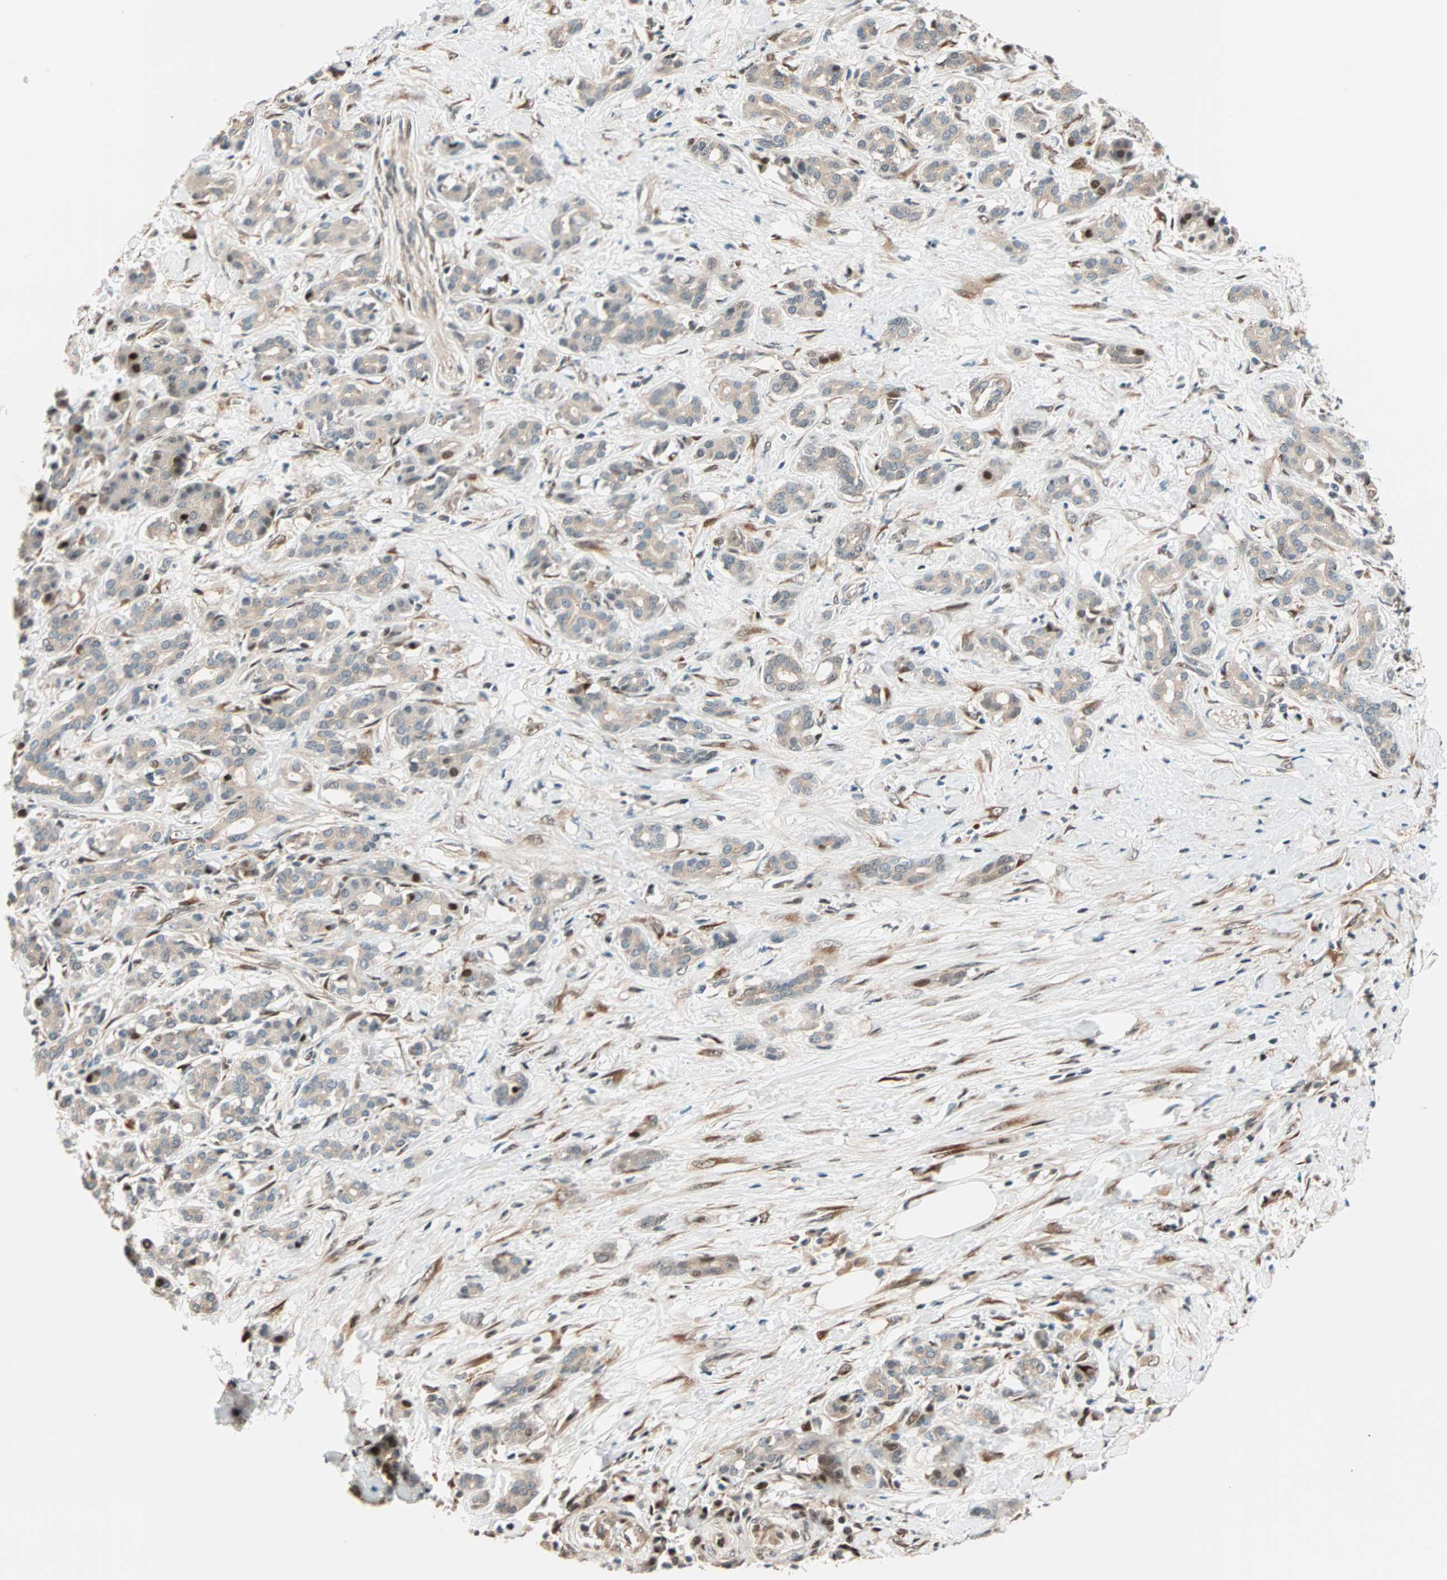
{"staining": {"intensity": "weak", "quantity": ">75%", "location": "cytoplasmic/membranous"}, "tissue": "pancreatic cancer", "cell_type": "Tumor cells", "image_type": "cancer", "snomed": [{"axis": "morphology", "description": "Adenocarcinoma, NOS"}, {"axis": "topography", "description": "Pancreas"}], "caption": "Protein expression analysis of pancreatic cancer (adenocarcinoma) exhibits weak cytoplasmic/membranous positivity in about >75% of tumor cells.", "gene": "HECW1", "patient": {"sex": "male", "age": 41}}